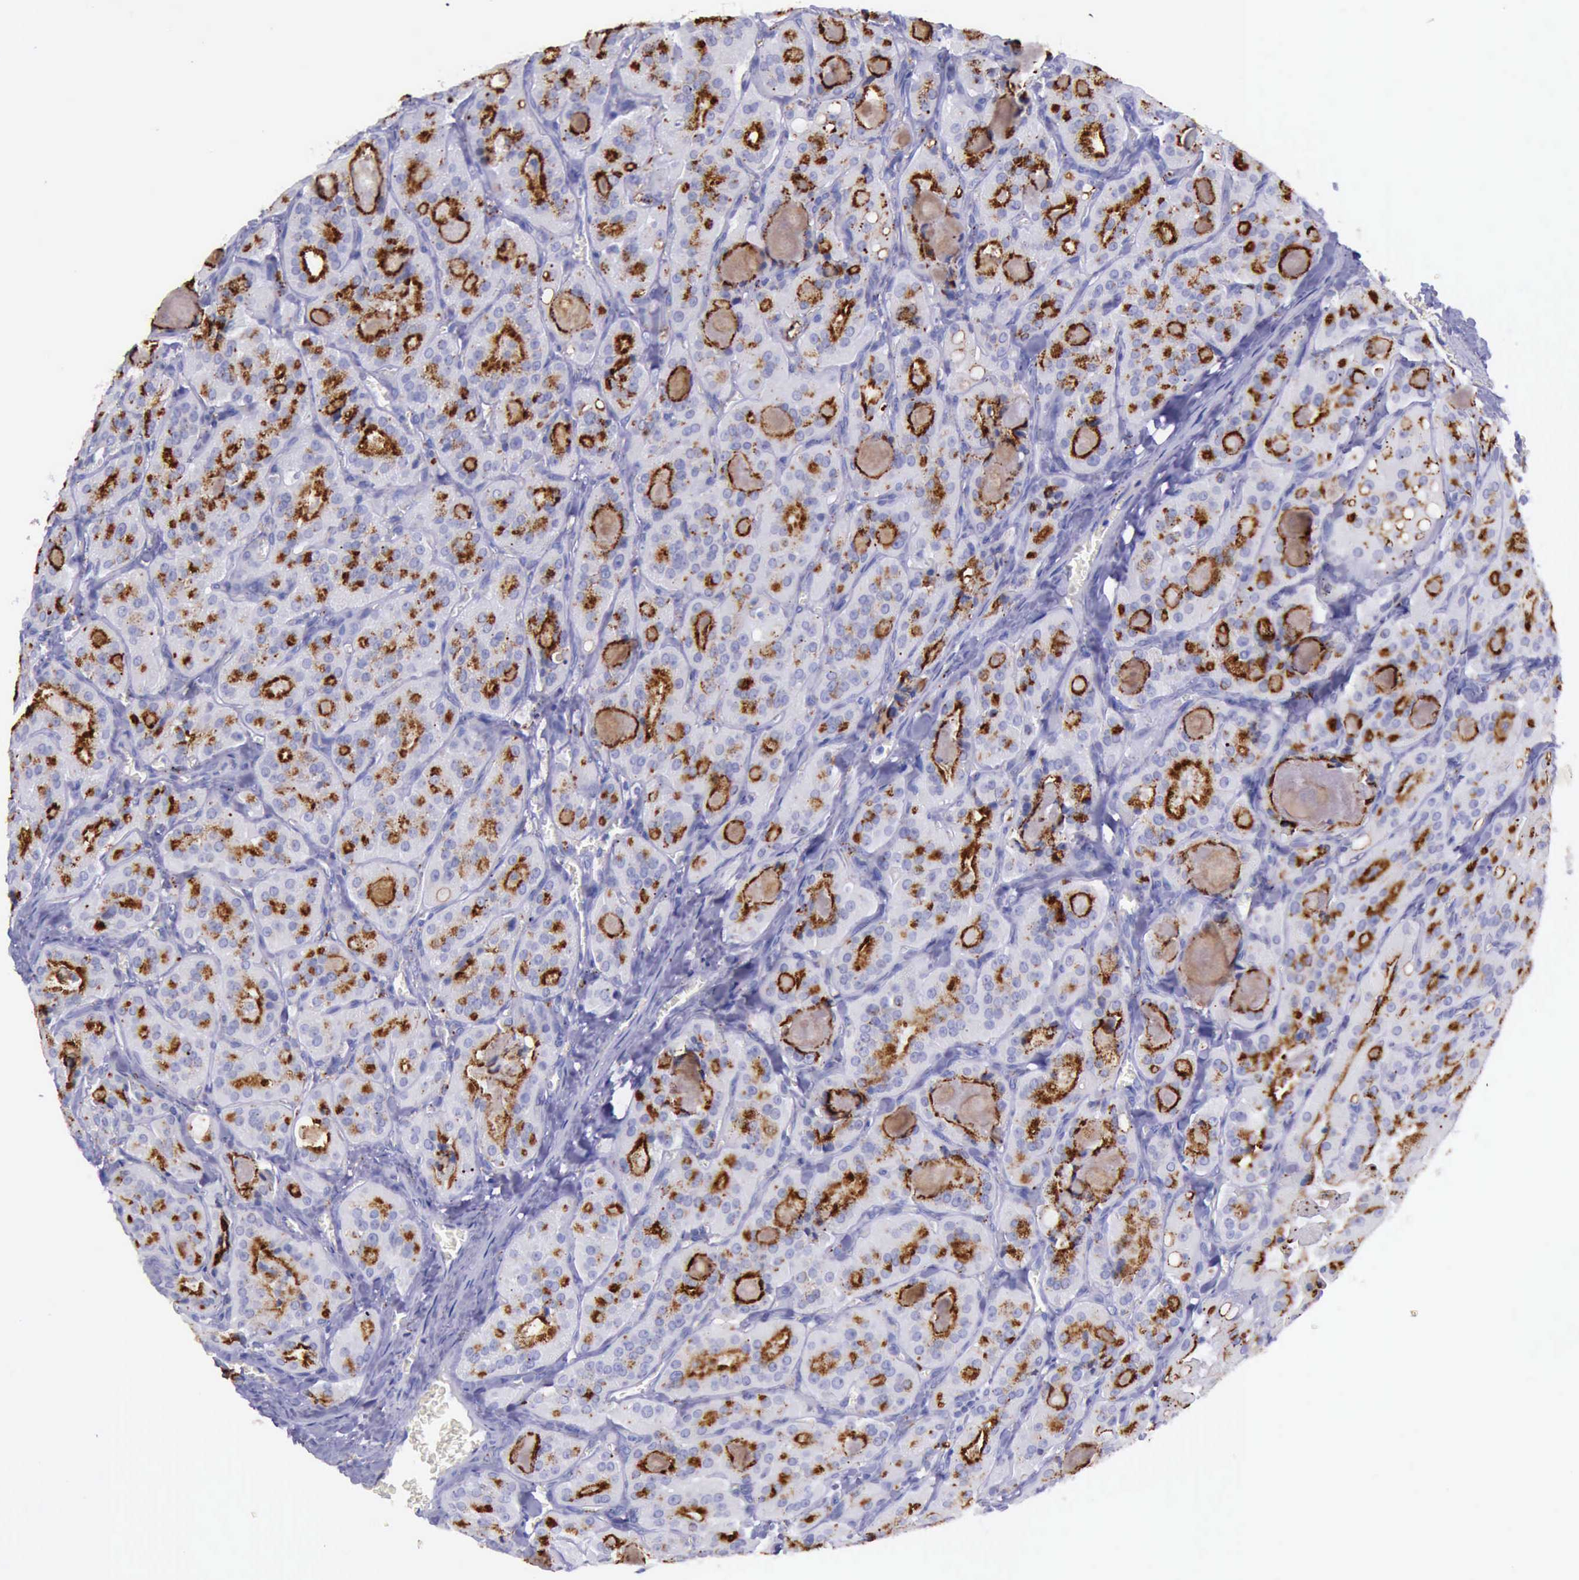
{"staining": {"intensity": "moderate", "quantity": "25%-75%", "location": "cytoplasmic/membranous"}, "tissue": "thyroid cancer", "cell_type": "Tumor cells", "image_type": "cancer", "snomed": [{"axis": "morphology", "description": "Carcinoma, NOS"}, {"axis": "topography", "description": "Thyroid gland"}], "caption": "Immunohistochemical staining of human thyroid cancer displays medium levels of moderate cytoplasmic/membranous positivity in approximately 25%-75% of tumor cells.", "gene": "GLA", "patient": {"sex": "male", "age": 76}}